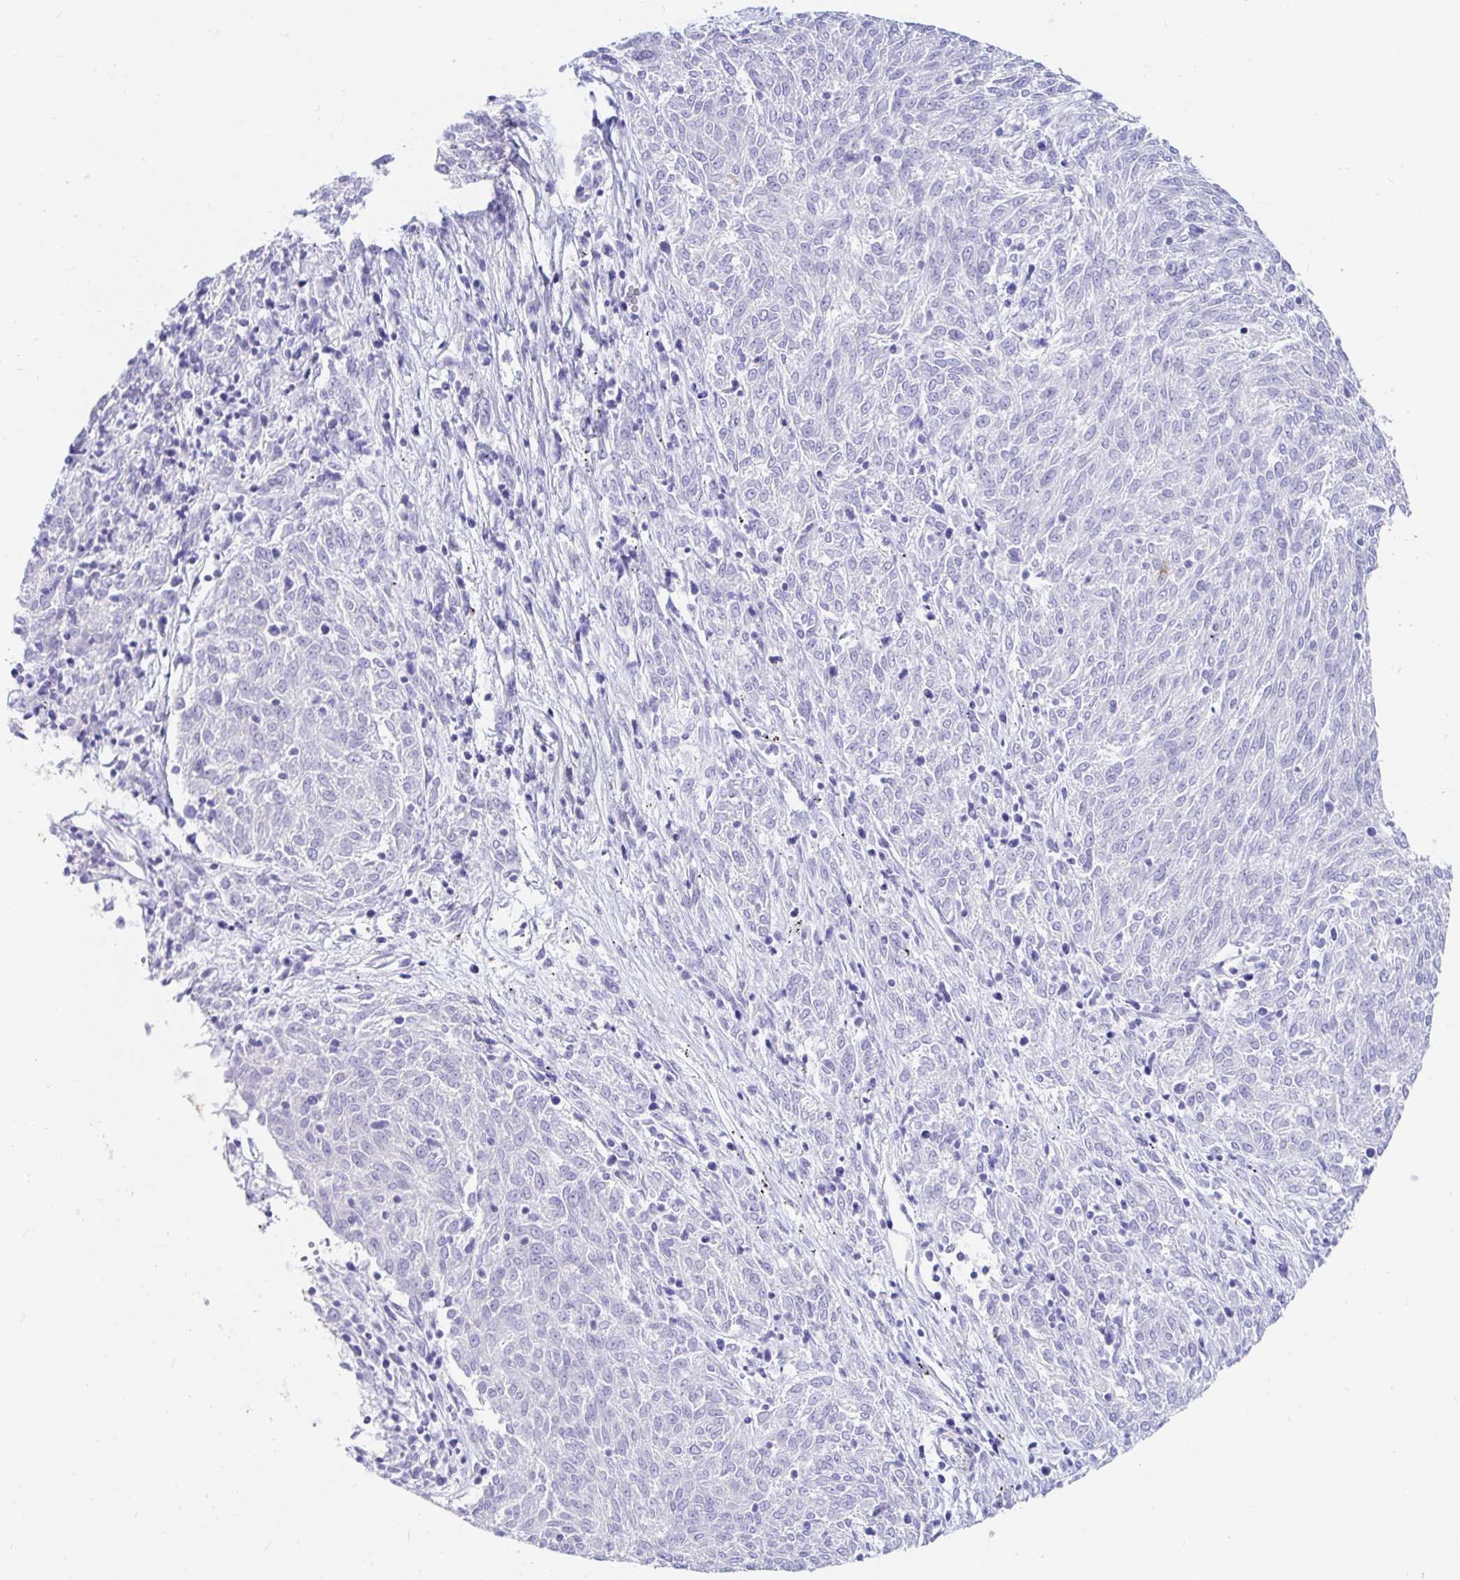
{"staining": {"intensity": "negative", "quantity": "none", "location": "none"}, "tissue": "melanoma", "cell_type": "Tumor cells", "image_type": "cancer", "snomed": [{"axis": "morphology", "description": "Malignant melanoma, NOS"}, {"axis": "topography", "description": "Skin"}], "caption": "An image of human melanoma is negative for staining in tumor cells. (DAB IHC visualized using brightfield microscopy, high magnification).", "gene": "PPP1R1B", "patient": {"sex": "female", "age": 72}}